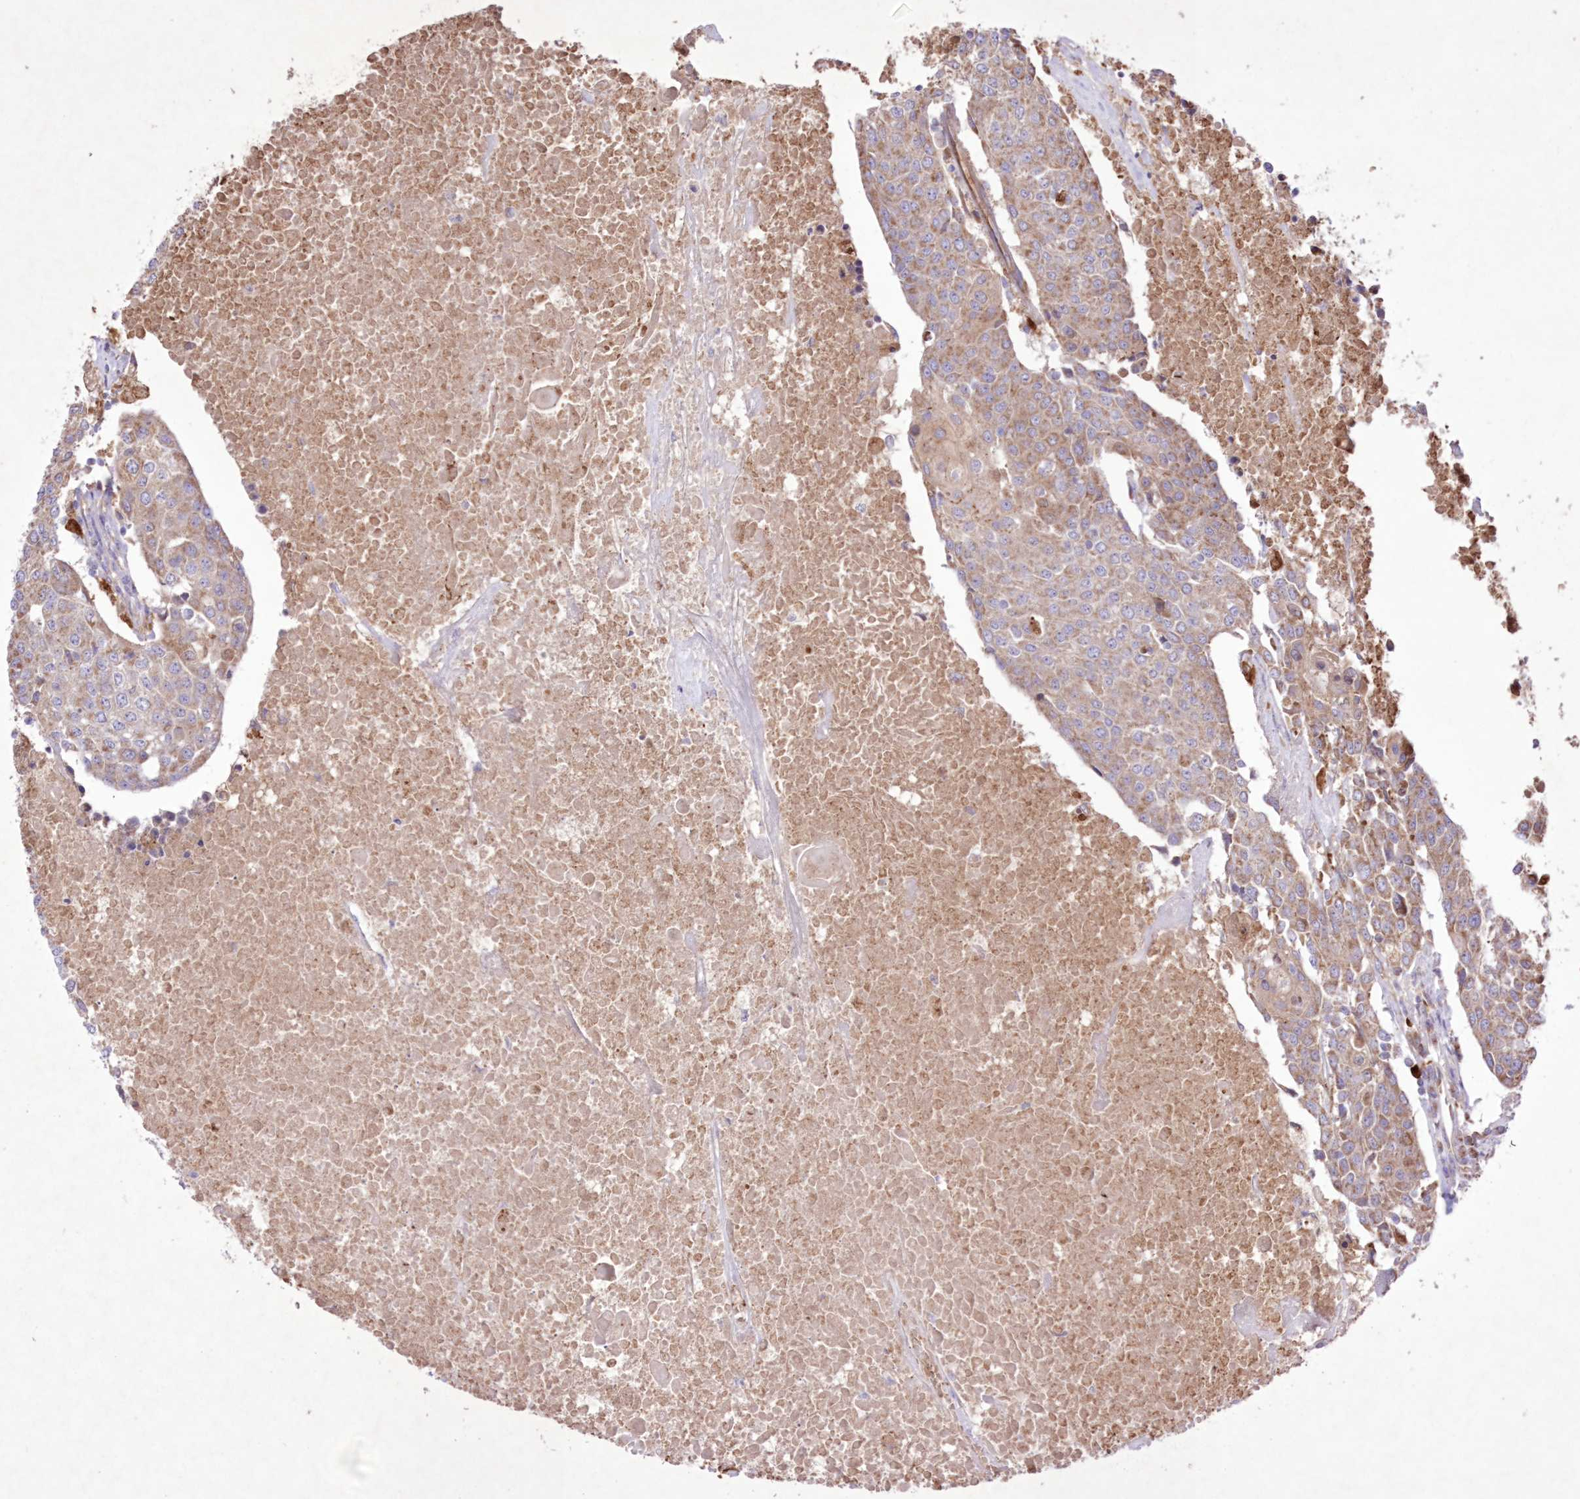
{"staining": {"intensity": "moderate", "quantity": ">75%", "location": "cytoplasmic/membranous"}, "tissue": "urothelial cancer", "cell_type": "Tumor cells", "image_type": "cancer", "snomed": [{"axis": "morphology", "description": "Urothelial carcinoma, High grade"}, {"axis": "topography", "description": "Urinary bladder"}], "caption": "DAB immunohistochemical staining of human high-grade urothelial carcinoma exhibits moderate cytoplasmic/membranous protein positivity in about >75% of tumor cells.", "gene": "FCHO2", "patient": {"sex": "female", "age": 85}}